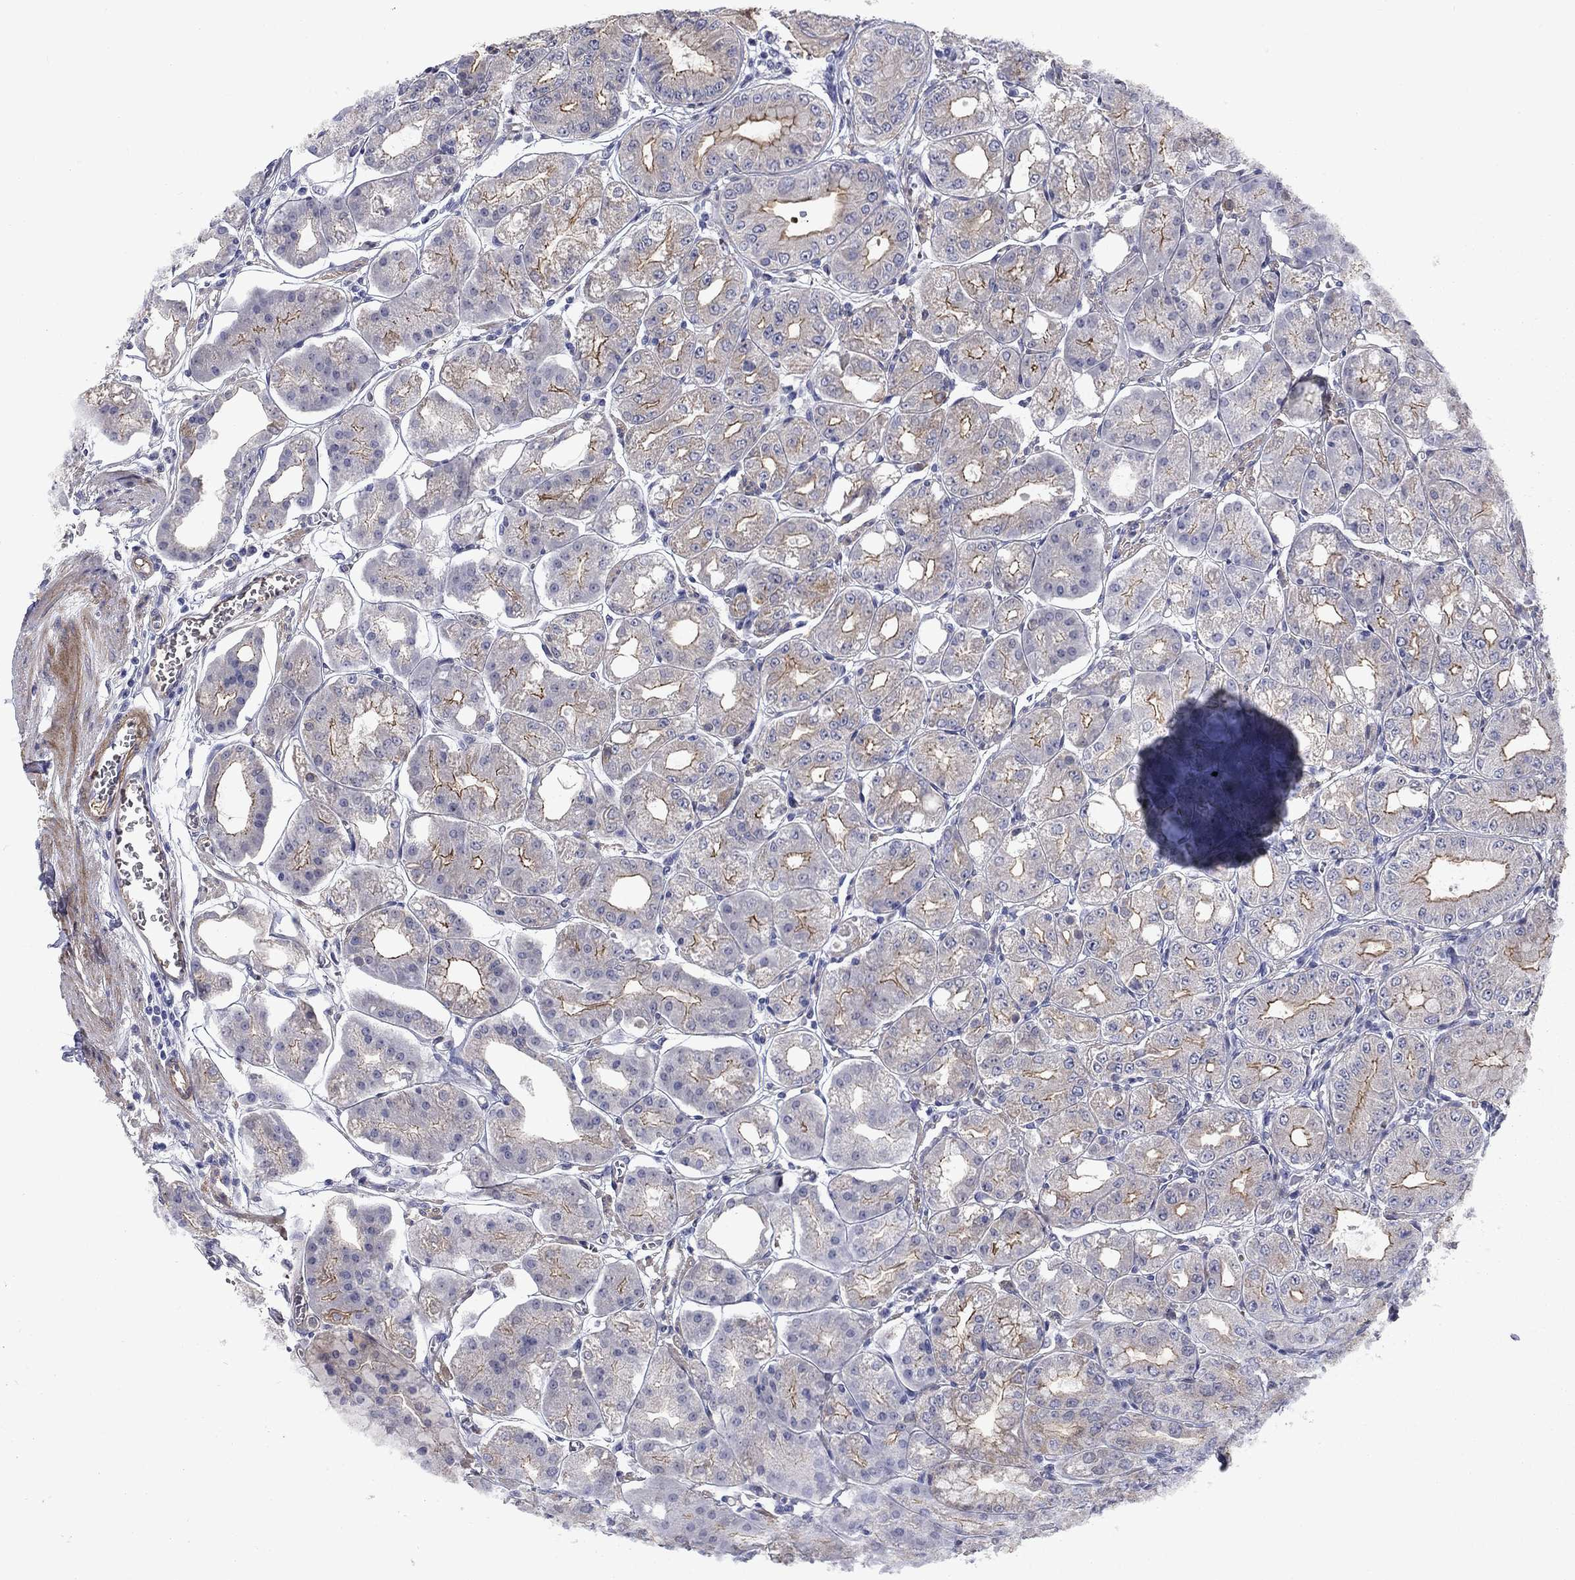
{"staining": {"intensity": "strong", "quantity": "<25%", "location": "cytoplasmic/membranous"}, "tissue": "stomach", "cell_type": "Glandular cells", "image_type": "normal", "snomed": [{"axis": "morphology", "description": "Normal tissue, NOS"}, {"axis": "topography", "description": "Stomach, lower"}], "caption": "Strong cytoplasmic/membranous expression is identified in approximately <25% of glandular cells in normal stomach. (Stains: DAB in brown, nuclei in blue, Microscopy: brightfield microscopy at high magnification).", "gene": "SLC1A1", "patient": {"sex": "male", "age": 71}}